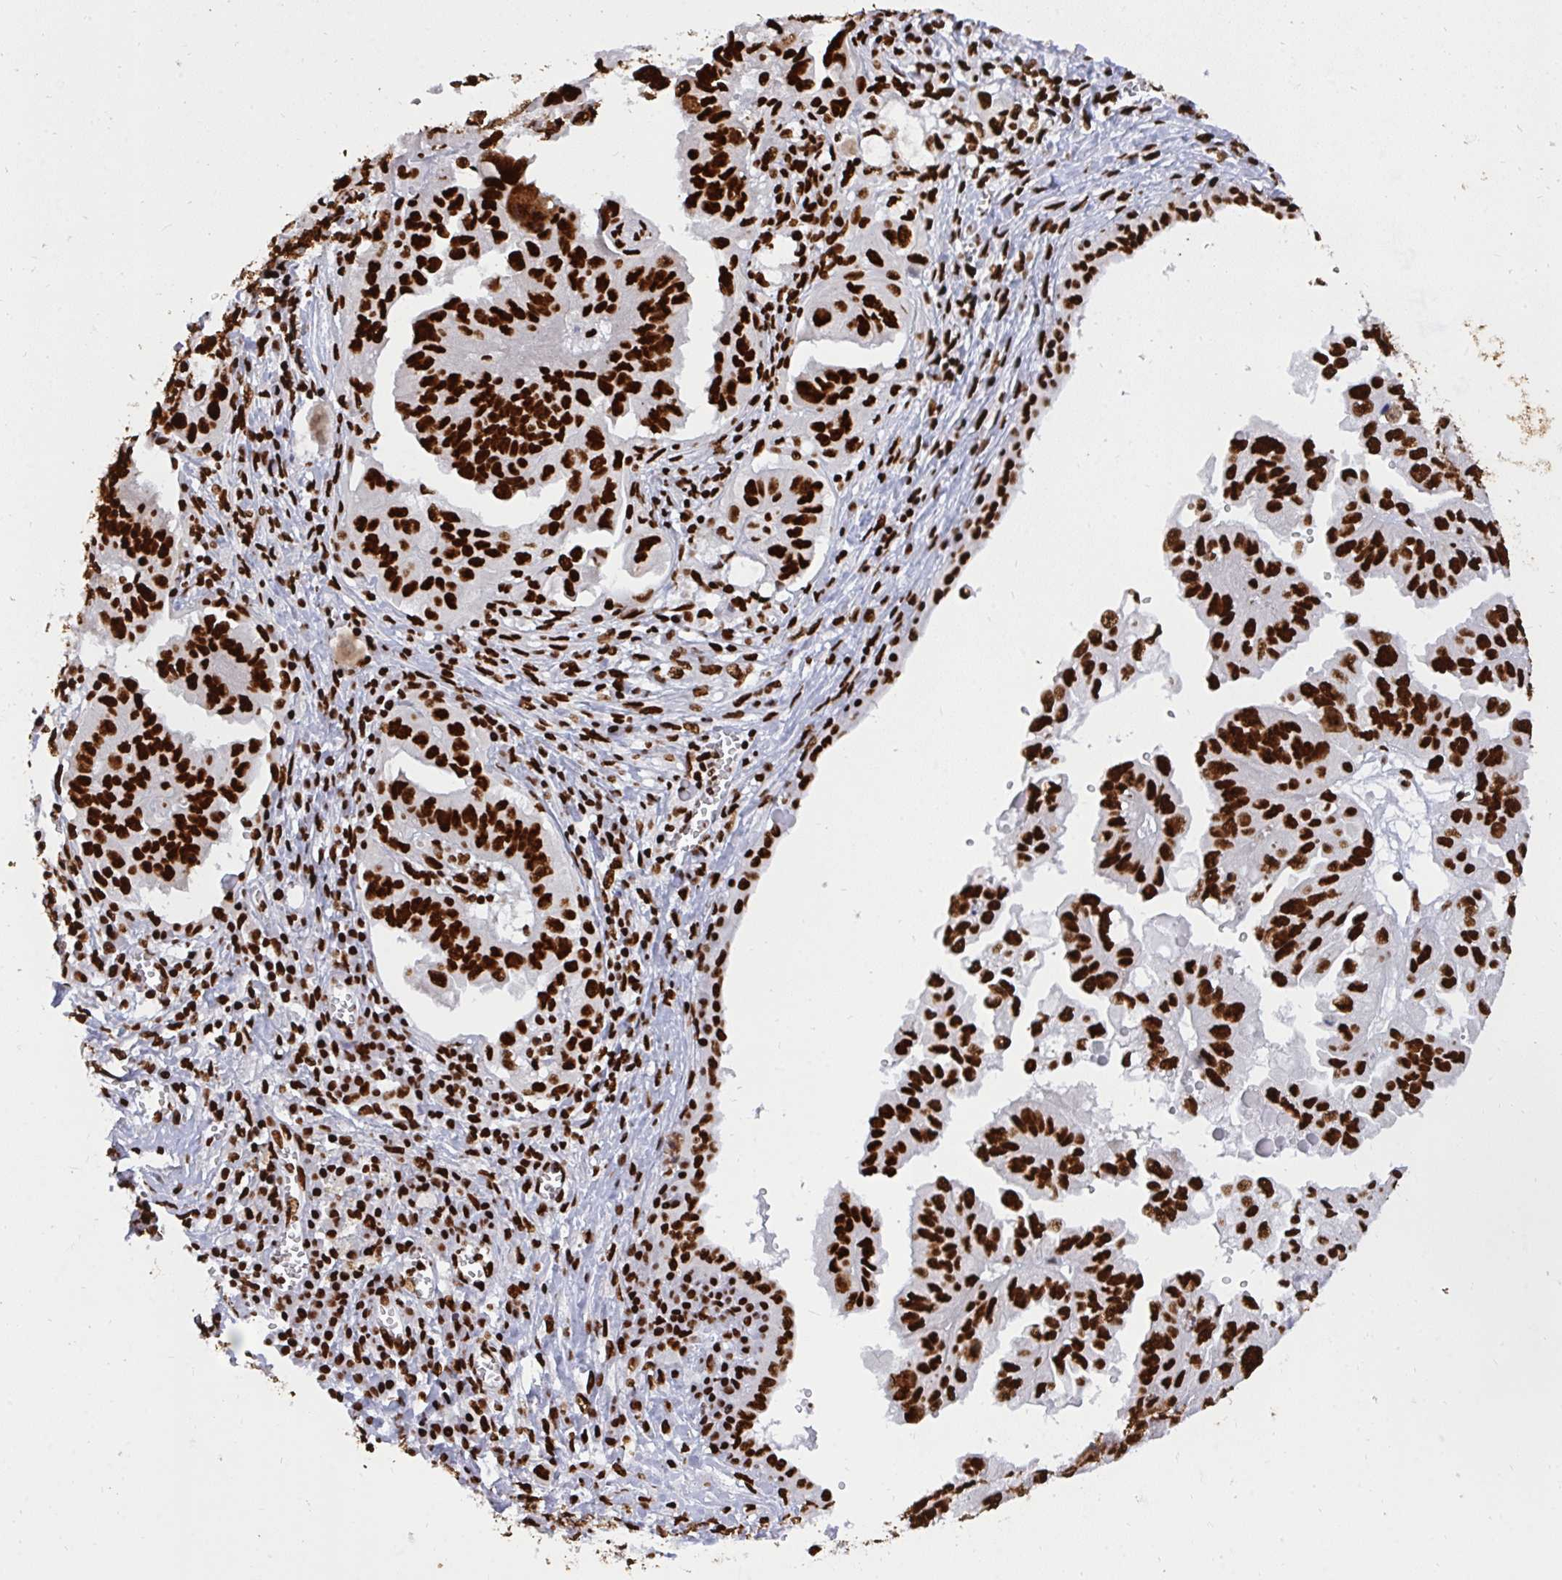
{"staining": {"intensity": "strong", "quantity": ">75%", "location": "nuclear"}, "tissue": "ovarian cancer", "cell_type": "Tumor cells", "image_type": "cancer", "snomed": [{"axis": "morphology", "description": "Cystadenocarcinoma, serous, NOS"}, {"axis": "topography", "description": "Ovary"}], "caption": "Protein staining displays strong nuclear positivity in approximately >75% of tumor cells in ovarian cancer (serous cystadenocarcinoma).", "gene": "HNRNPL", "patient": {"sex": "female", "age": 79}}